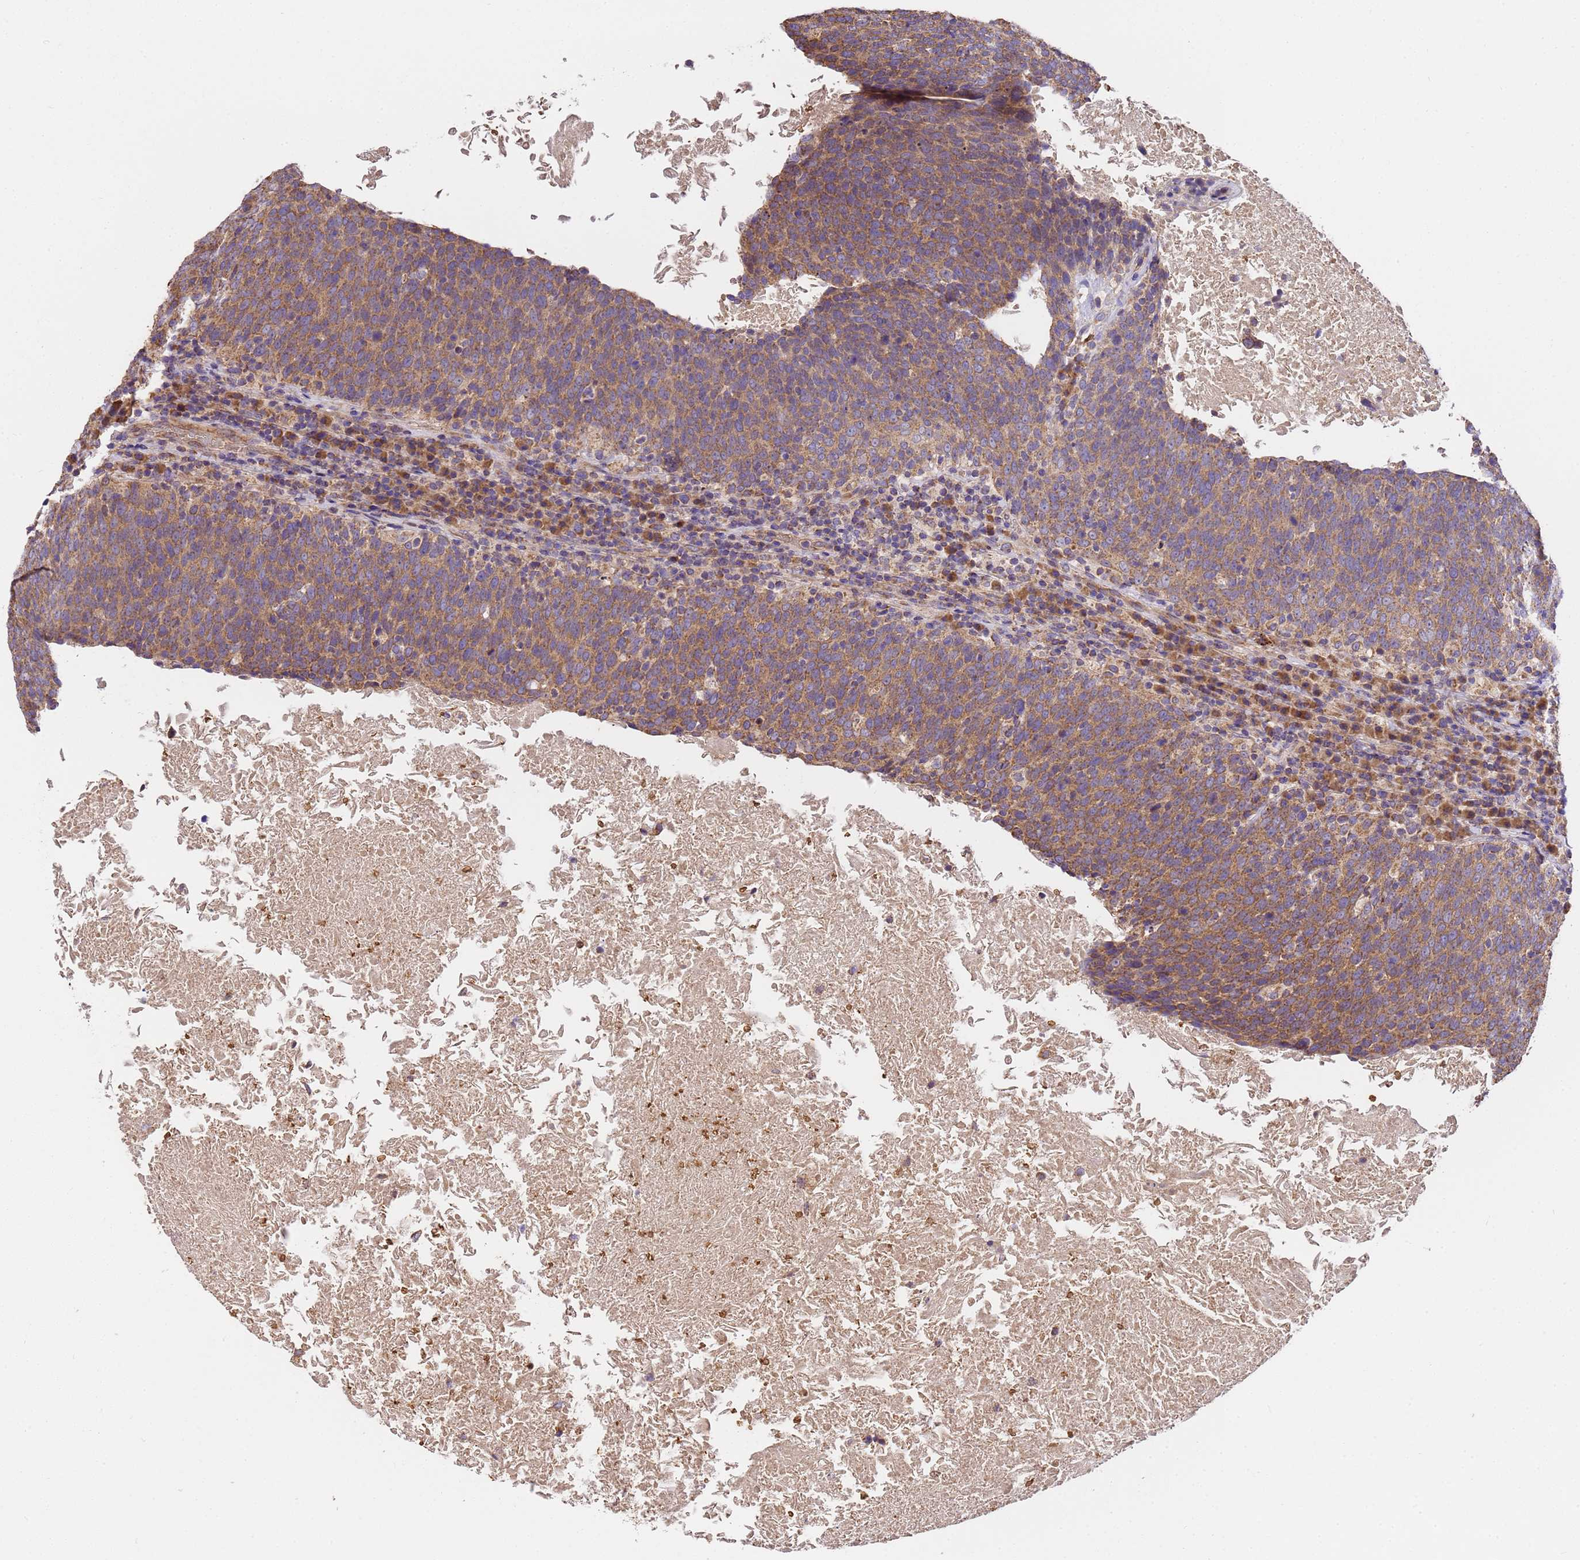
{"staining": {"intensity": "strong", "quantity": ">75%", "location": "cytoplasmic/membranous"}, "tissue": "head and neck cancer", "cell_type": "Tumor cells", "image_type": "cancer", "snomed": [{"axis": "morphology", "description": "Squamous cell carcinoma, NOS"}, {"axis": "morphology", "description": "Squamous cell carcinoma, metastatic, NOS"}, {"axis": "topography", "description": "Lymph node"}, {"axis": "topography", "description": "Head-Neck"}], "caption": "This histopathology image reveals immunohistochemistry (IHC) staining of head and neck metastatic squamous cell carcinoma, with high strong cytoplasmic/membranous expression in approximately >75% of tumor cells.", "gene": "LRRIQ1", "patient": {"sex": "male", "age": 62}}